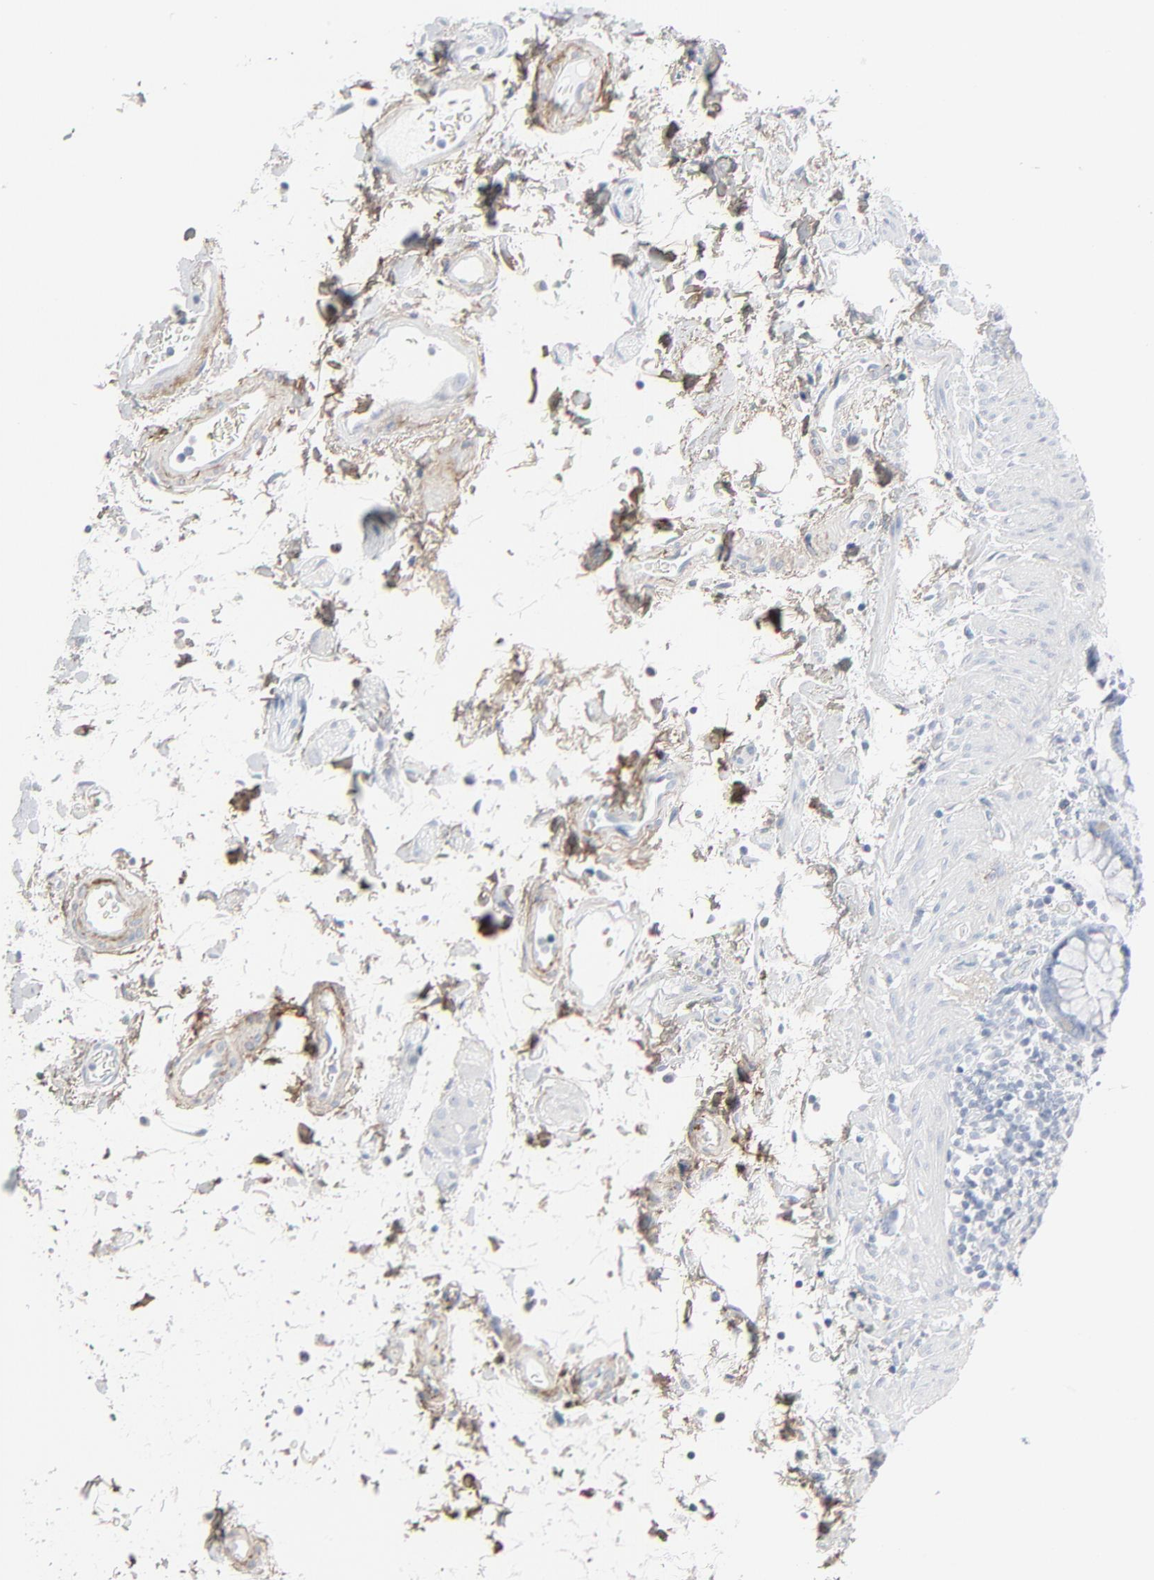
{"staining": {"intensity": "negative", "quantity": "none", "location": "none"}, "tissue": "rectum", "cell_type": "Glandular cells", "image_type": "normal", "snomed": [{"axis": "morphology", "description": "Normal tissue, NOS"}, {"axis": "topography", "description": "Rectum"}], "caption": "DAB immunohistochemical staining of normal human rectum displays no significant staining in glandular cells. (DAB immunohistochemistry (IHC), high magnification).", "gene": "BGN", "patient": {"sex": "male", "age": 92}}